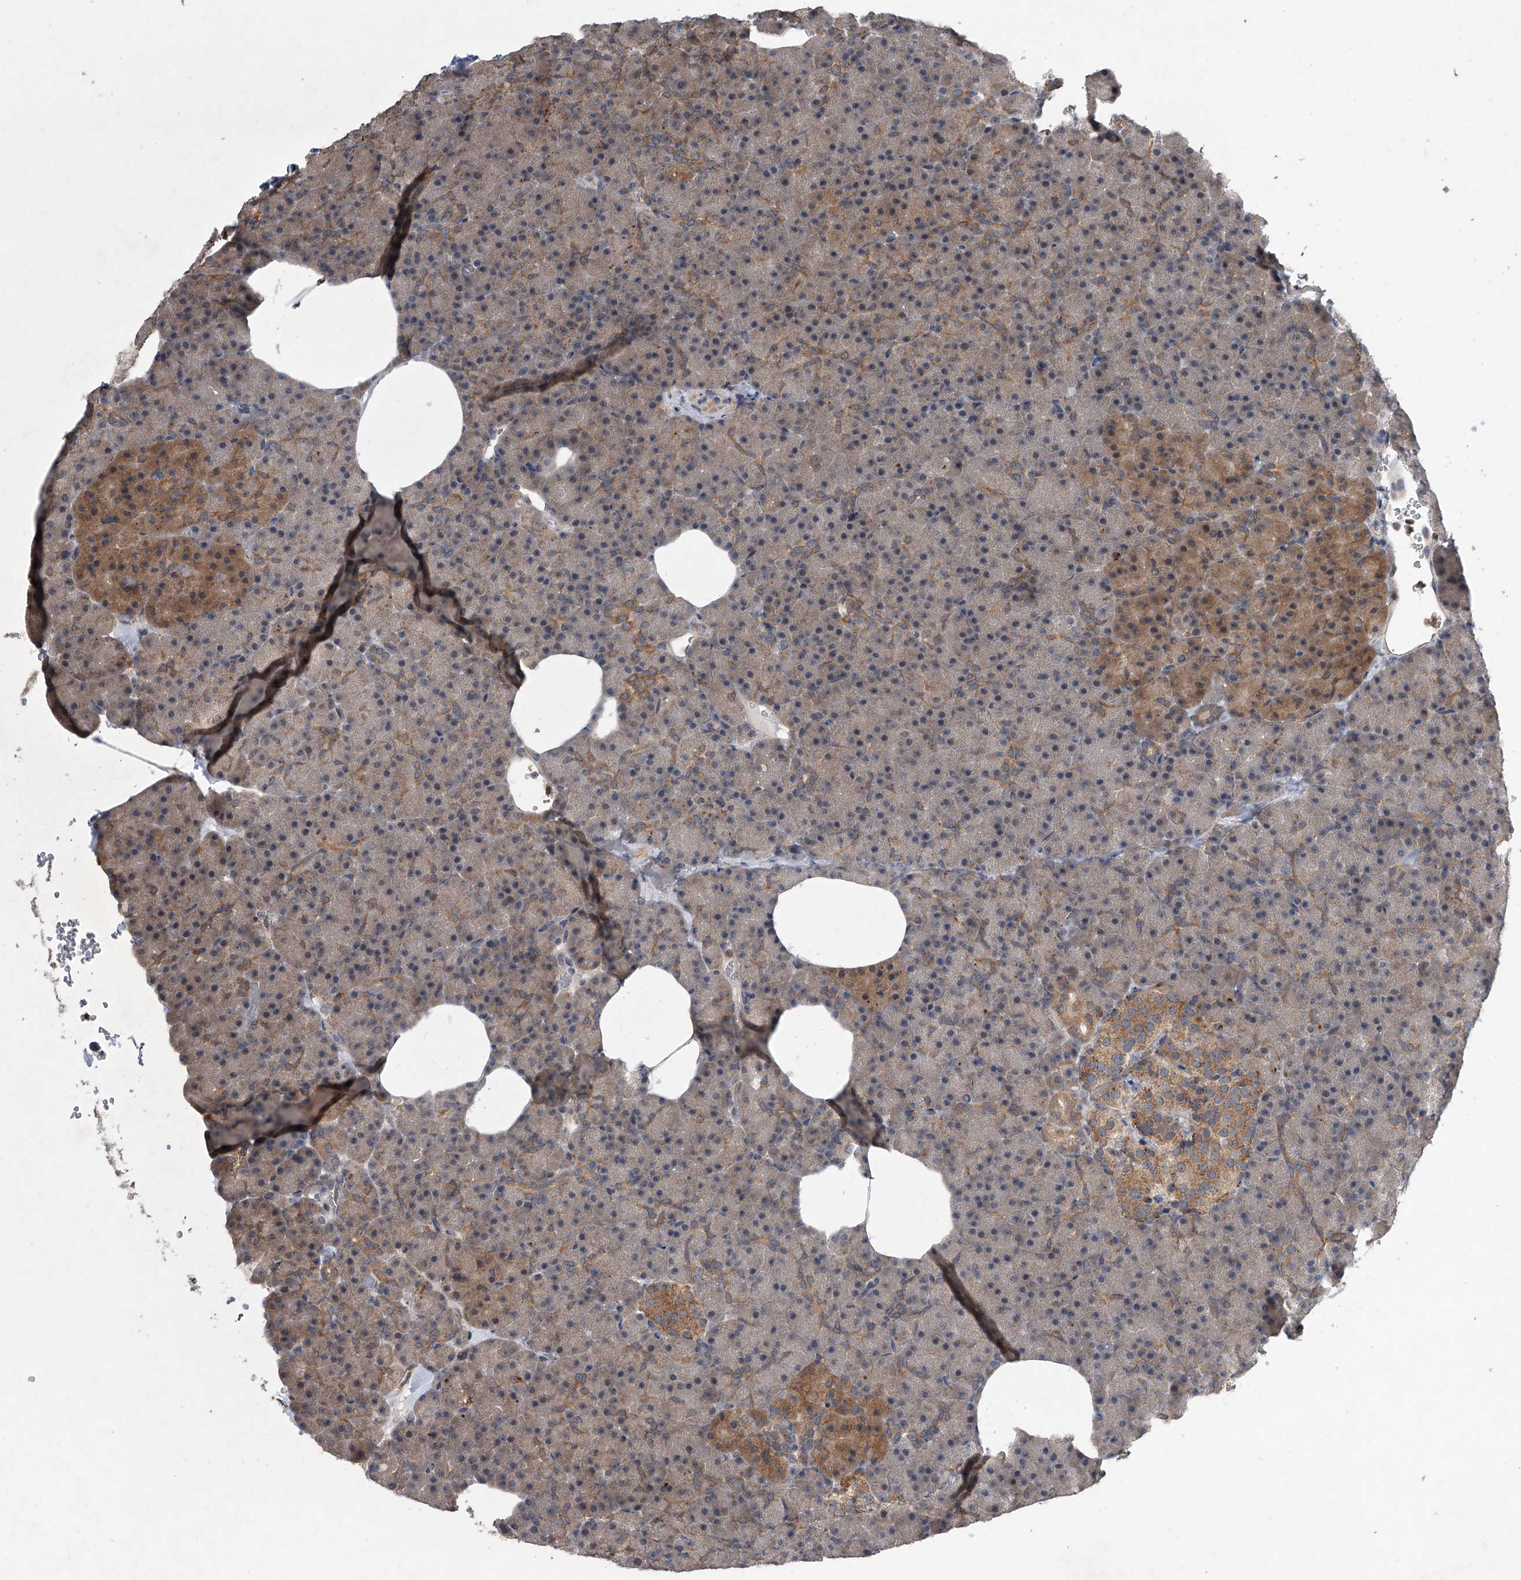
{"staining": {"intensity": "moderate", "quantity": "25%-75%", "location": "cytoplasmic/membranous"}, "tissue": "pancreas", "cell_type": "Exocrine glandular cells", "image_type": "normal", "snomed": [{"axis": "morphology", "description": "Normal tissue, NOS"}, {"axis": "morphology", "description": "Carcinoid, malignant, NOS"}, {"axis": "topography", "description": "Pancreas"}], "caption": "Pancreas was stained to show a protein in brown. There is medium levels of moderate cytoplasmic/membranous staining in about 25%-75% of exocrine glandular cells. The staining is performed using DAB brown chromogen to label protein expression. The nuclei are counter-stained blue using hematoxylin.", "gene": "GEMIN8", "patient": {"sex": "female", "age": 35}}